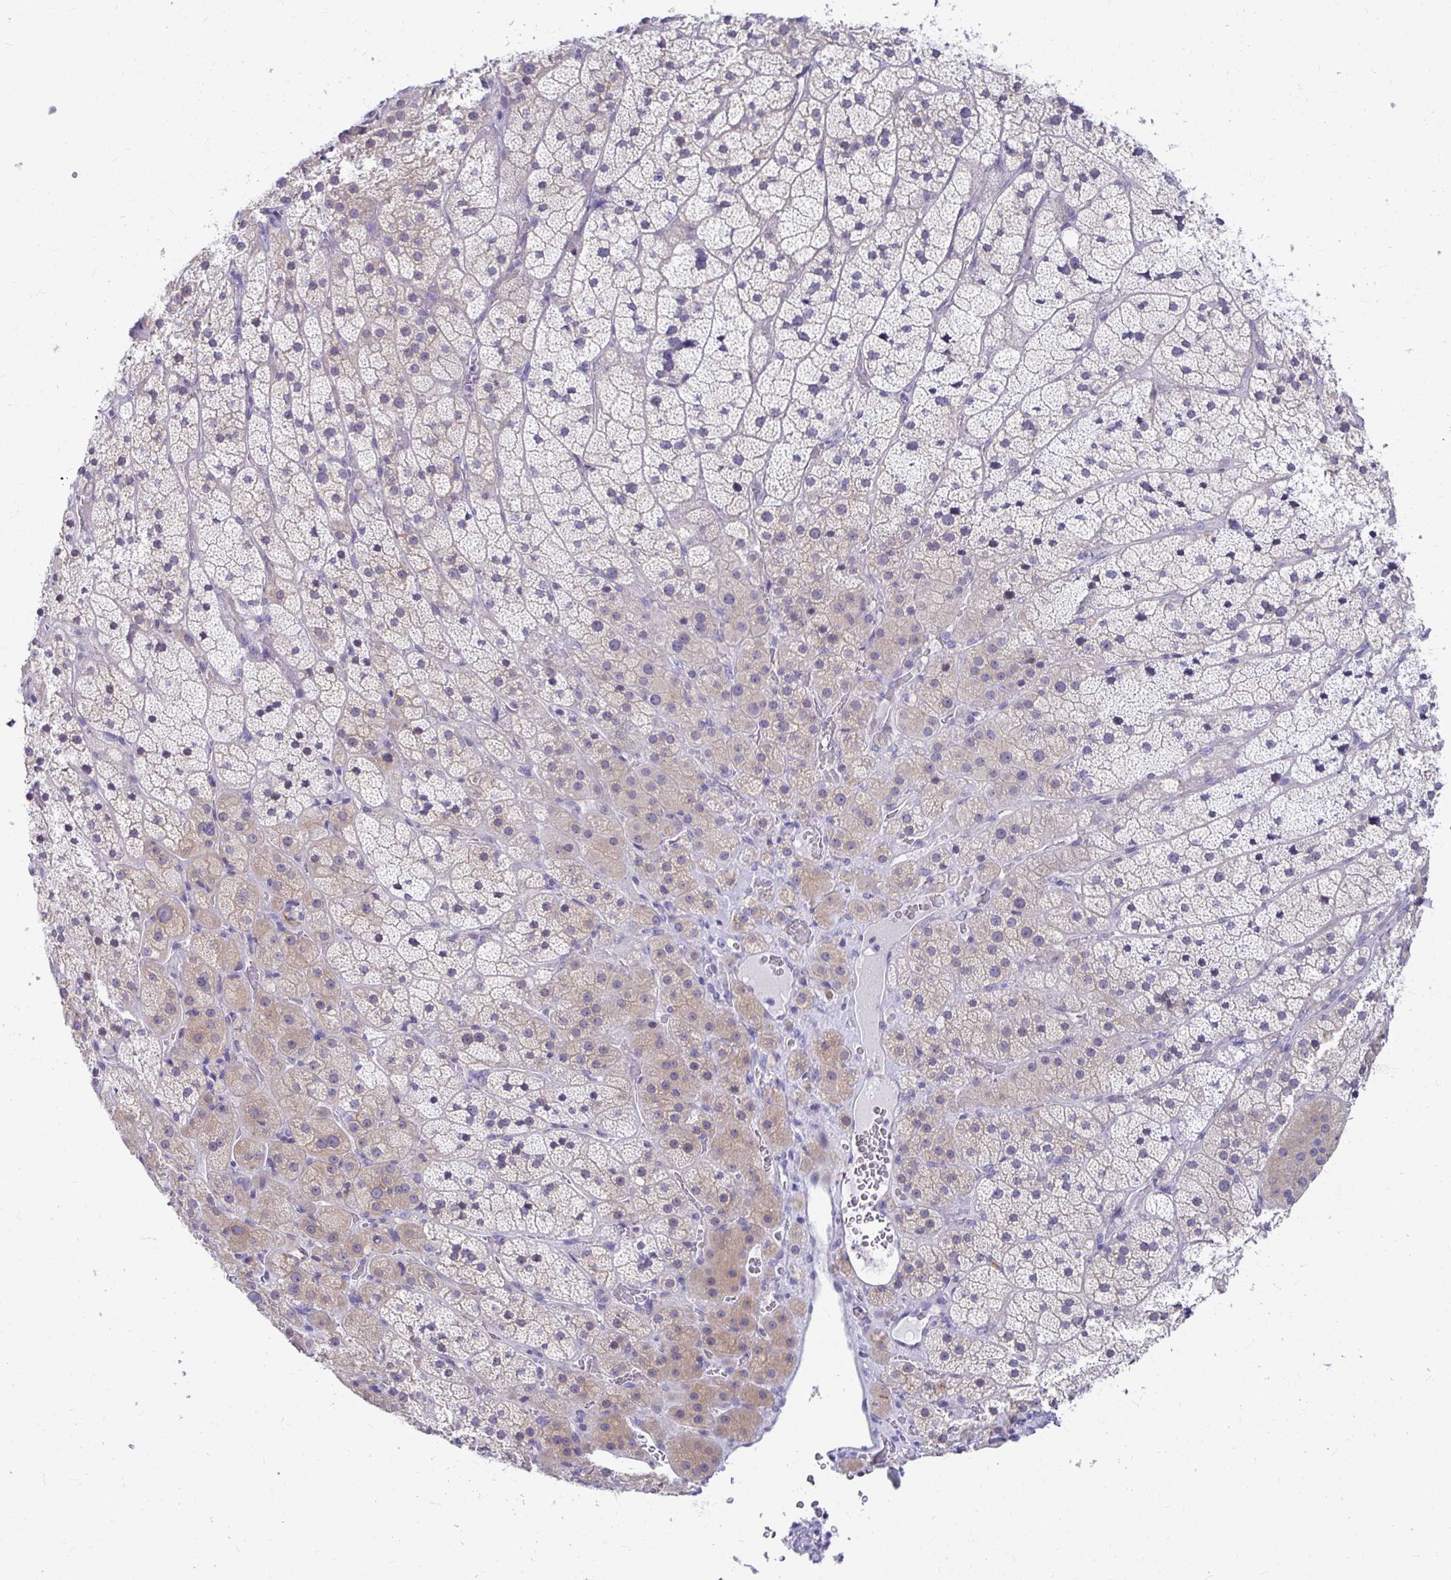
{"staining": {"intensity": "weak", "quantity": "25%-75%", "location": "cytoplasmic/membranous"}, "tissue": "adrenal gland", "cell_type": "Glandular cells", "image_type": "normal", "snomed": [{"axis": "morphology", "description": "Normal tissue, NOS"}, {"axis": "topography", "description": "Adrenal gland"}], "caption": "Protein analysis of unremarkable adrenal gland reveals weak cytoplasmic/membranous staining in approximately 25%-75% of glandular cells.", "gene": "C19orf81", "patient": {"sex": "male", "age": 57}}